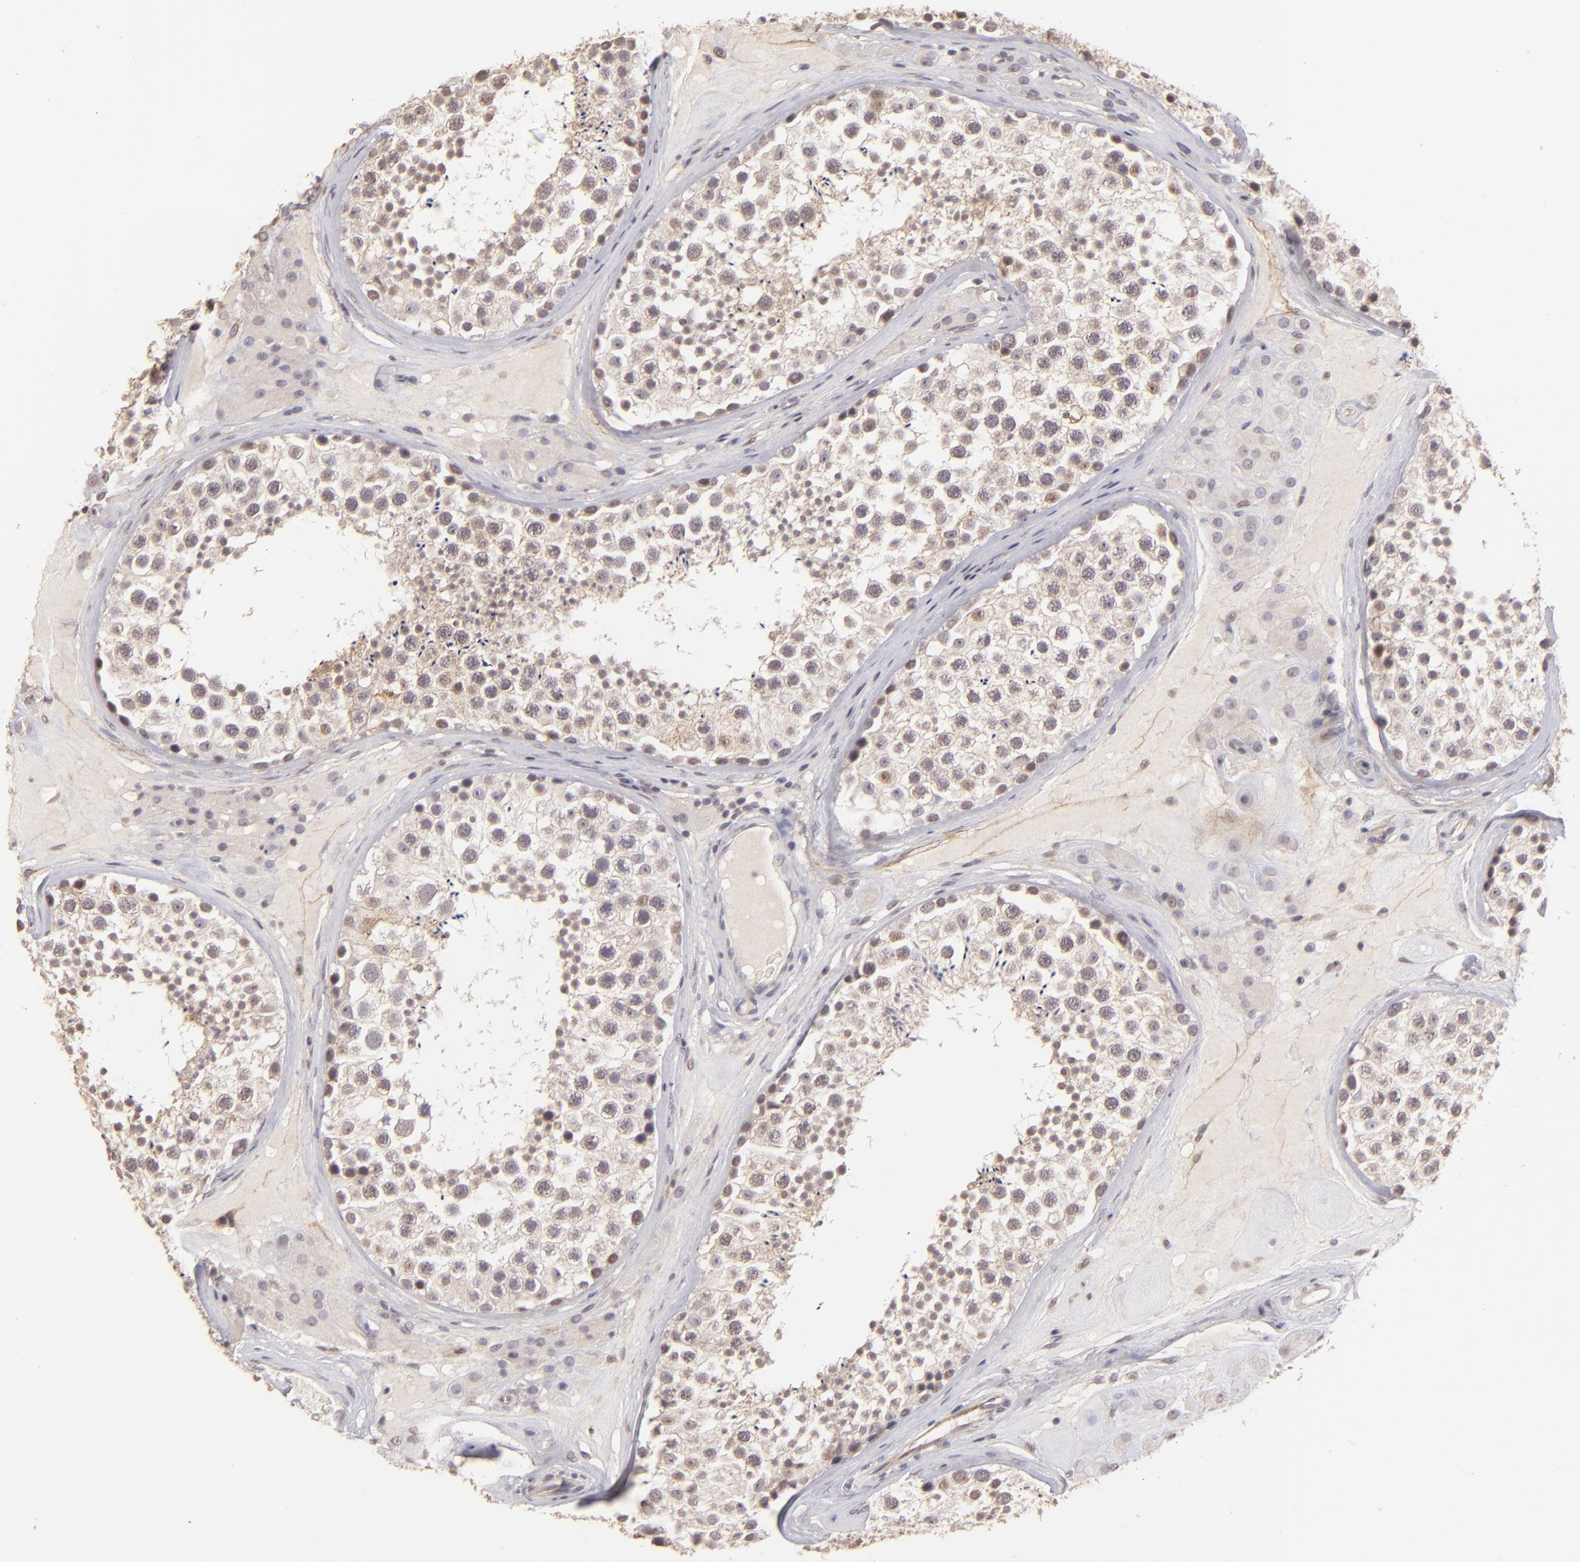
{"staining": {"intensity": "weak", "quantity": ">75%", "location": "cytoplasmic/membranous"}, "tissue": "testis", "cell_type": "Cells in seminiferous ducts", "image_type": "normal", "snomed": [{"axis": "morphology", "description": "Normal tissue, NOS"}, {"axis": "topography", "description": "Testis"}], "caption": "Weak cytoplasmic/membranous staining is identified in about >75% of cells in seminiferous ducts in normal testis.", "gene": "CLDN1", "patient": {"sex": "male", "age": 46}}